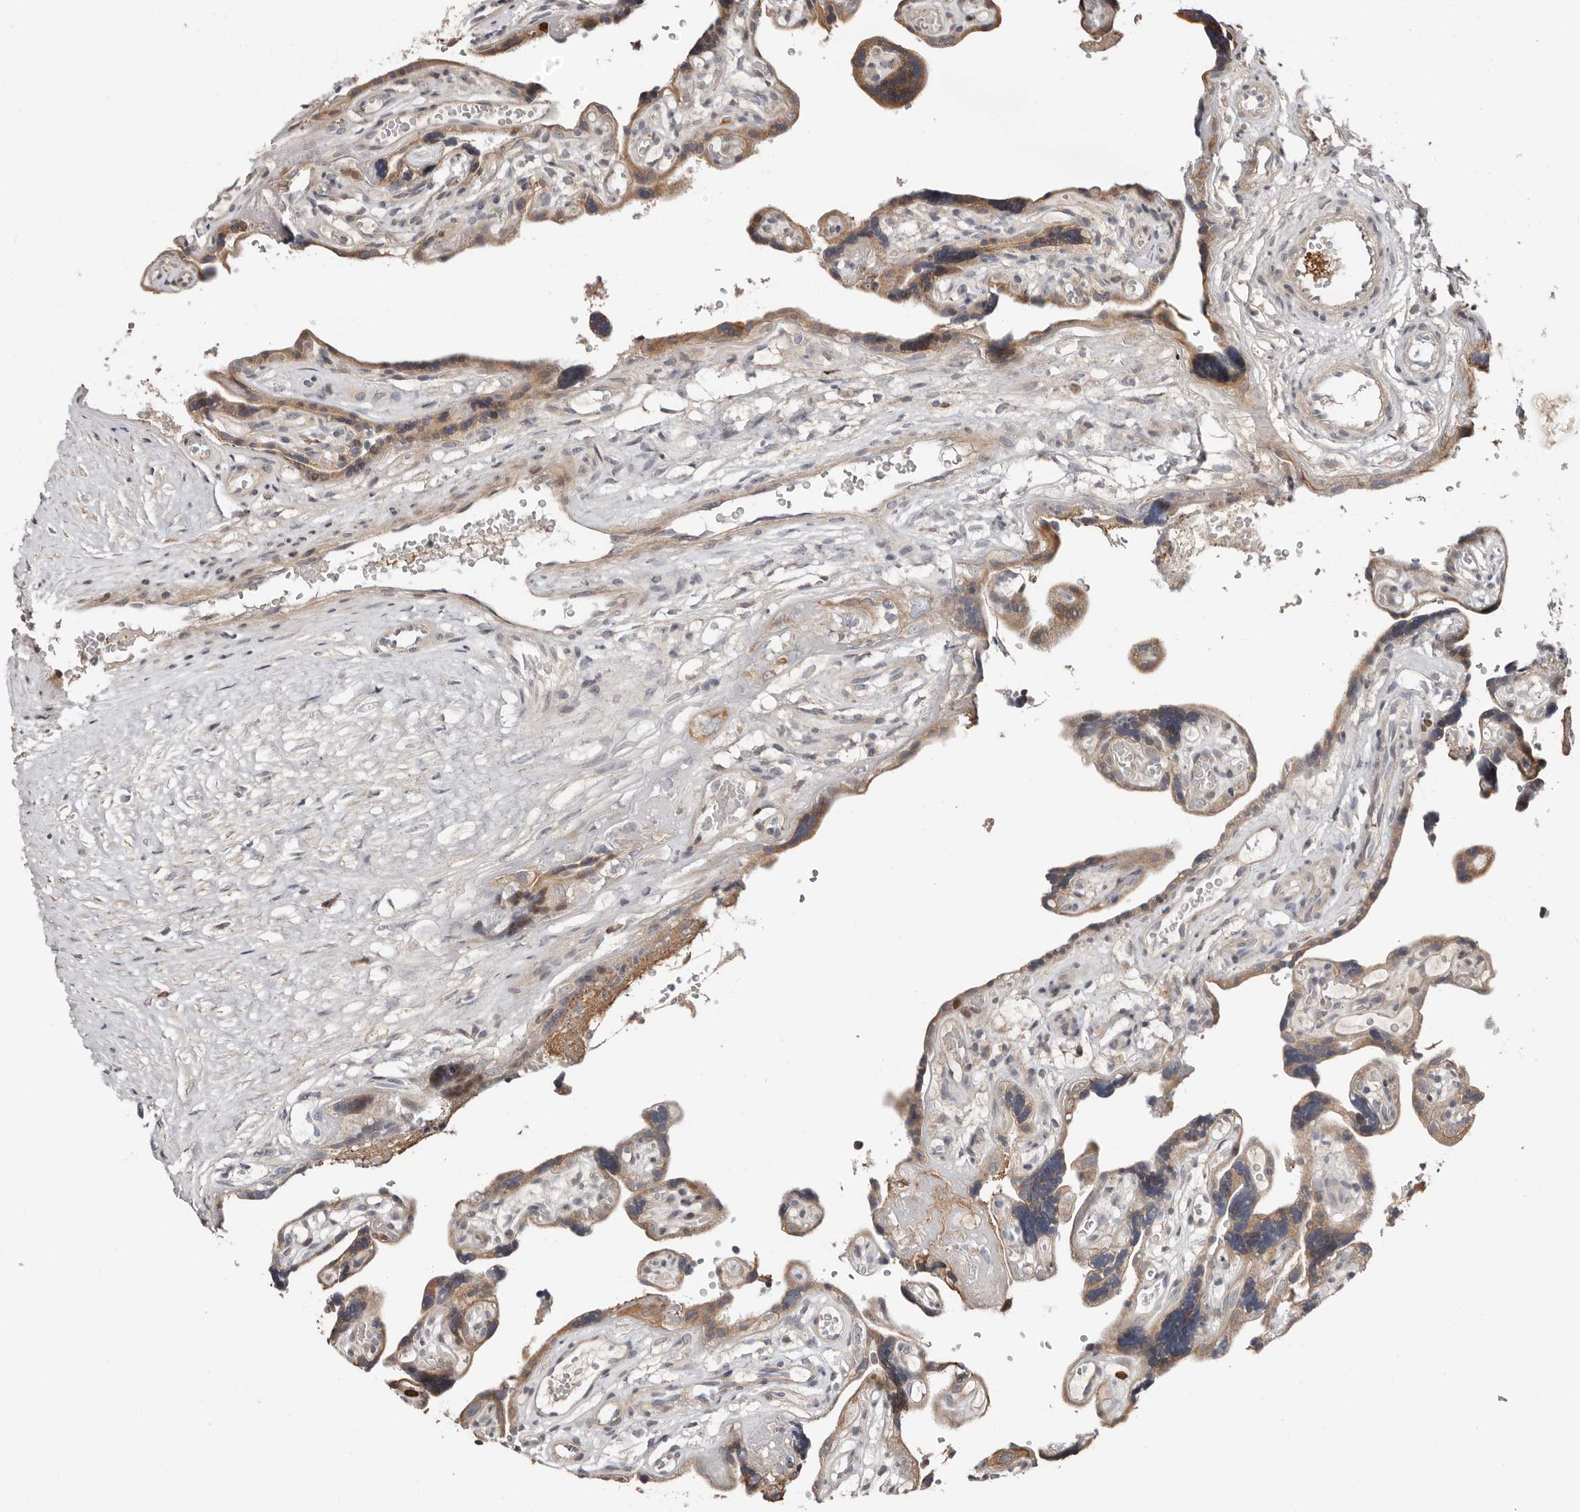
{"staining": {"intensity": "moderate", "quantity": ">75%", "location": "cytoplasmic/membranous"}, "tissue": "placenta", "cell_type": "Decidual cells", "image_type": "normal", "snomed": [{"axis": "morphology", "description": "Normal tissue, NOS"}, {"axis": "topography", "description": "Placenta"}], "caption": "Immunohistochemistry (IHC) micrograph of unremarkable placenta: human placenta stained using immunohistochemistry (IHC) reveals medium levels of moderate protein expression localized specifically in the cytoplasmic/membranous of decidual cells, appearing as a cytoplasmic/membranous brown color.", "gene": "SMYD4", "patient": {"sex": "female", "age": 30}}